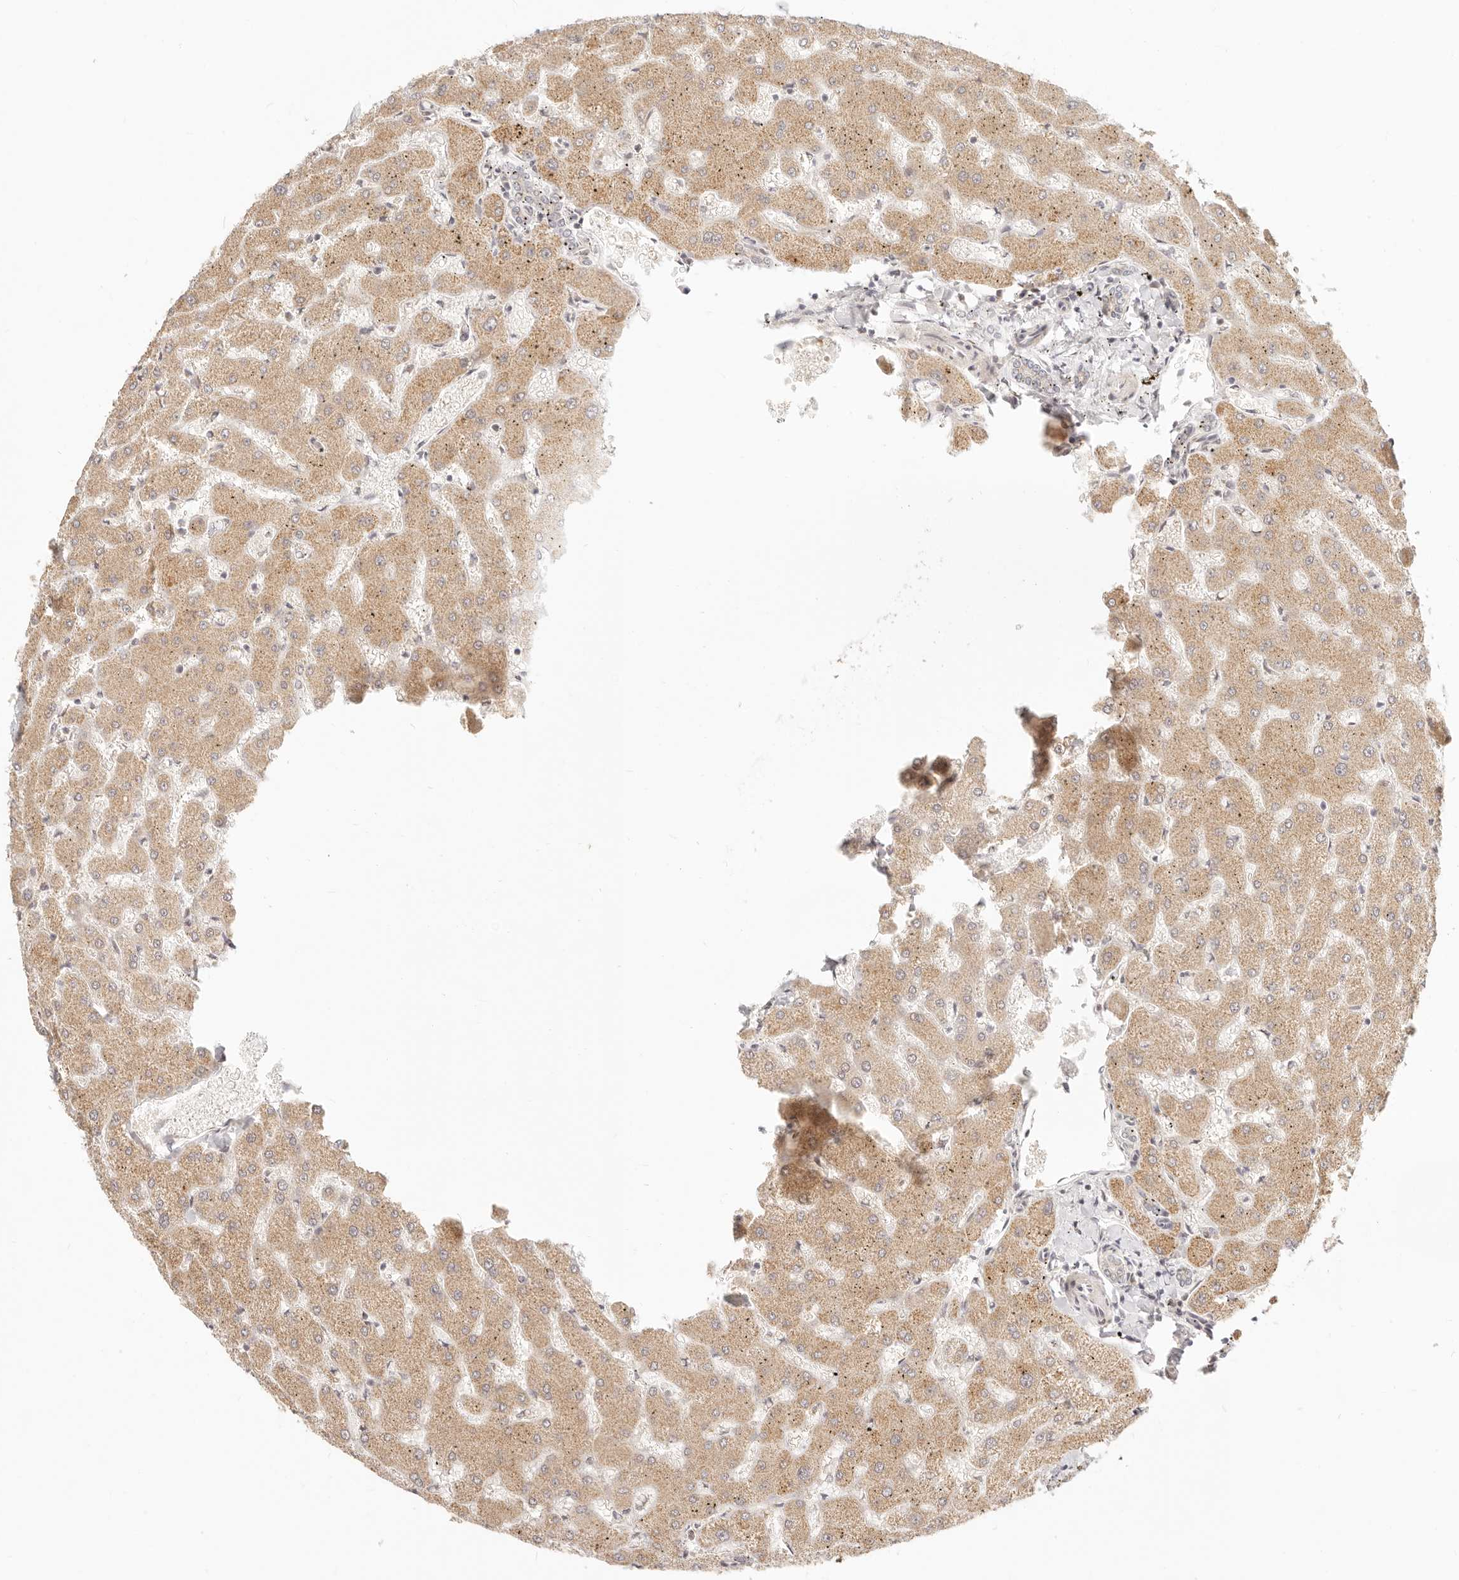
{"staining": {"intensity": "moderate", "quantity": "25%-75%", "location": "cytoplasmic/membranous"}, "tissue": "liver", "cell_type": "Cholangiocytes", "image_type": "normal", "snomed": [{"axis": "morphology", "description": "Normal tissue, NOS"}, {"axis": "topography", "description": "Liver"}], "caption": "A high-resolution micrograph shows immunohistochemistry (IHC) staining of normal liver, which reveals moderate cytoplasmic/membranous positivity in about 25%-75% of cholangiocytes.", "gene": "FAM20B", "patient": {"sex": "female", "age": 63}}